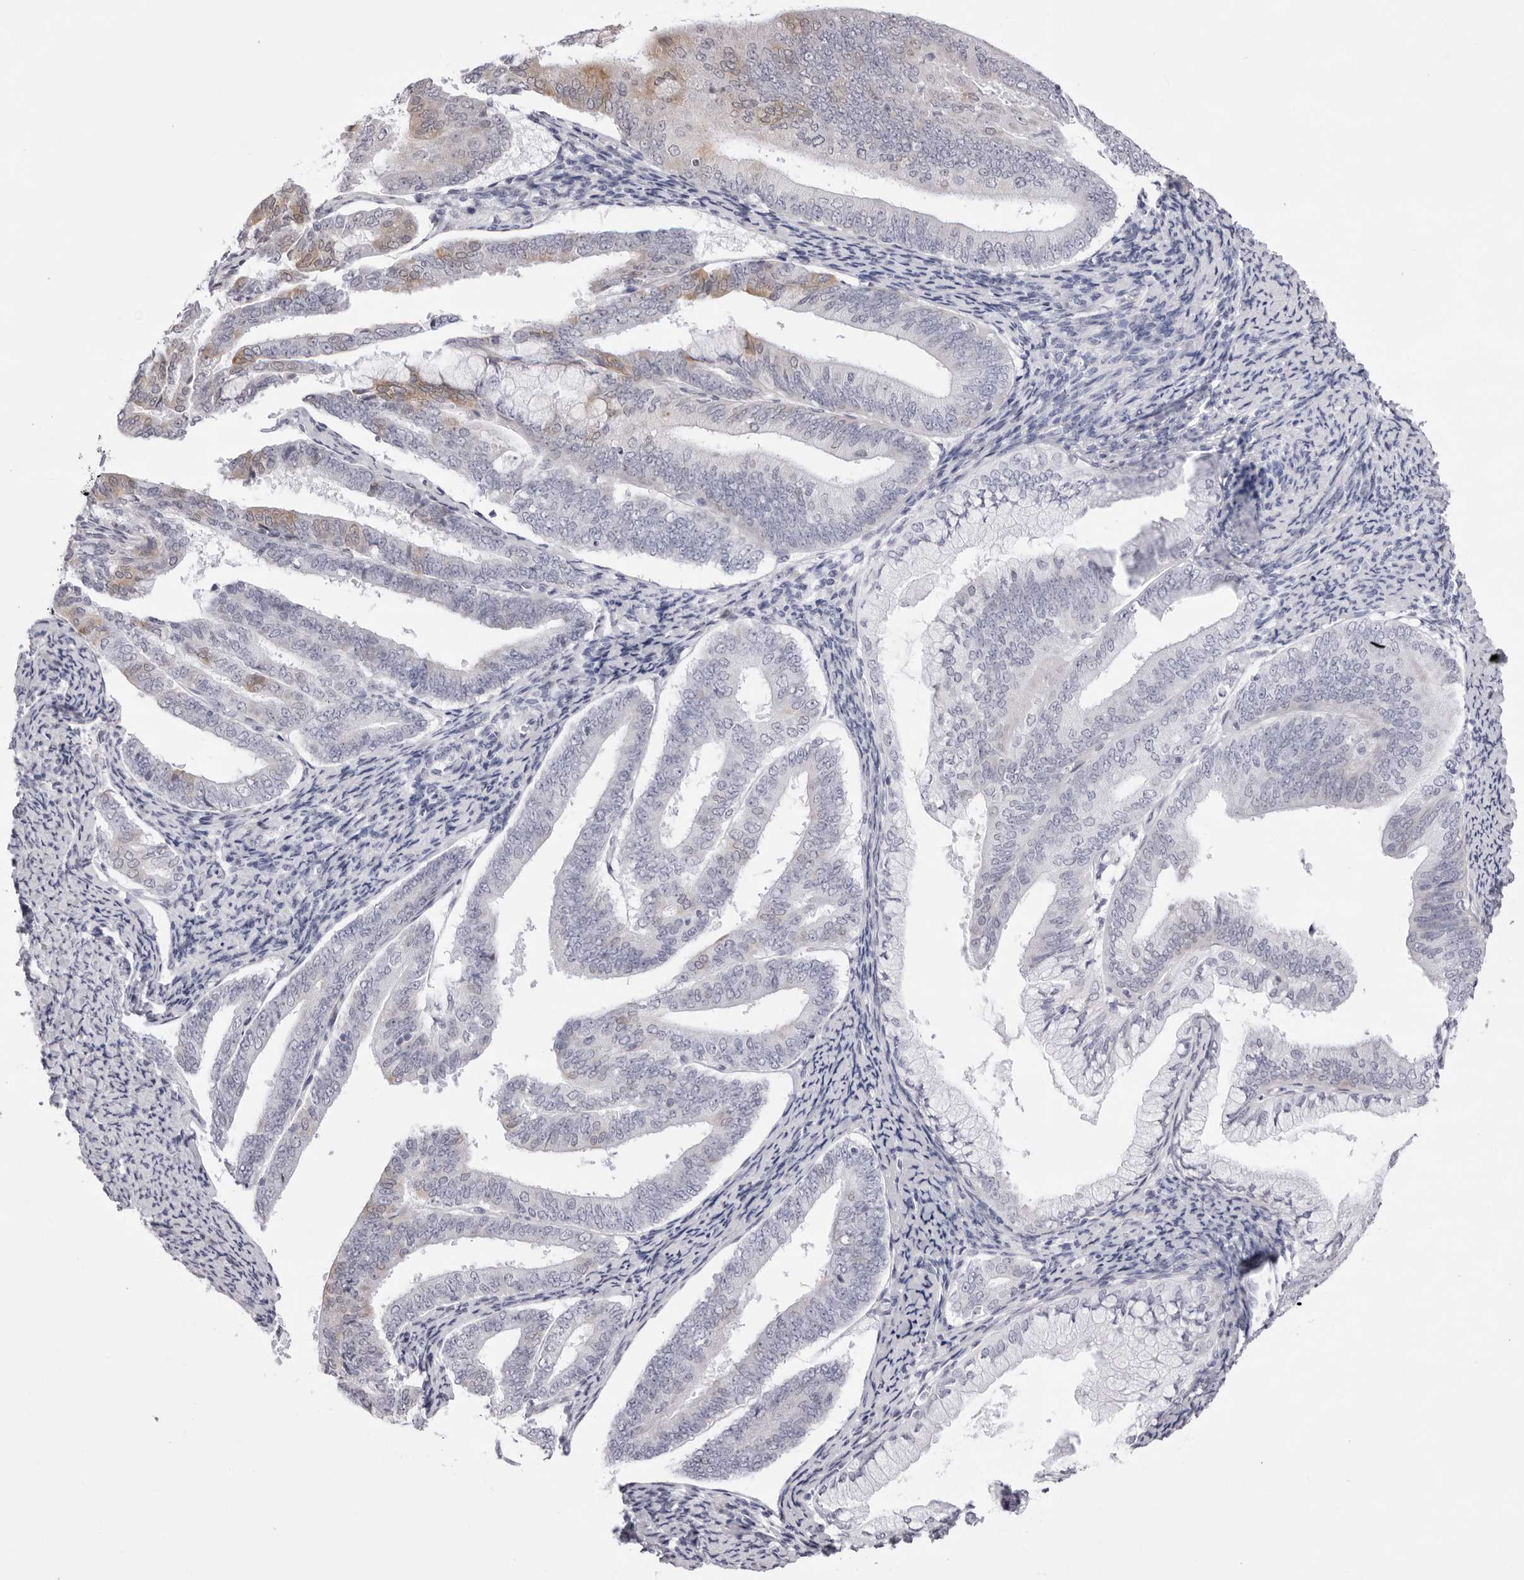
{"staining": {"intensity": "weak", "quantity": "<25%", "location": "cytoplasmic/membranous"}, "tissue": "endometrial cancer", "cell_type": "Tumor cells", "image_type": "cancer", "snomed": [{"axis": "morphology", "description": "Adenocarcinoma, NOS"}, {"axis": "topography", "description": "Endometrium"}], "caption": "Tumor cells are negative for protein expression in human endometrial cancer.", "gene": "SMIM2", "patient": {"sex": "female", "age": 63}}